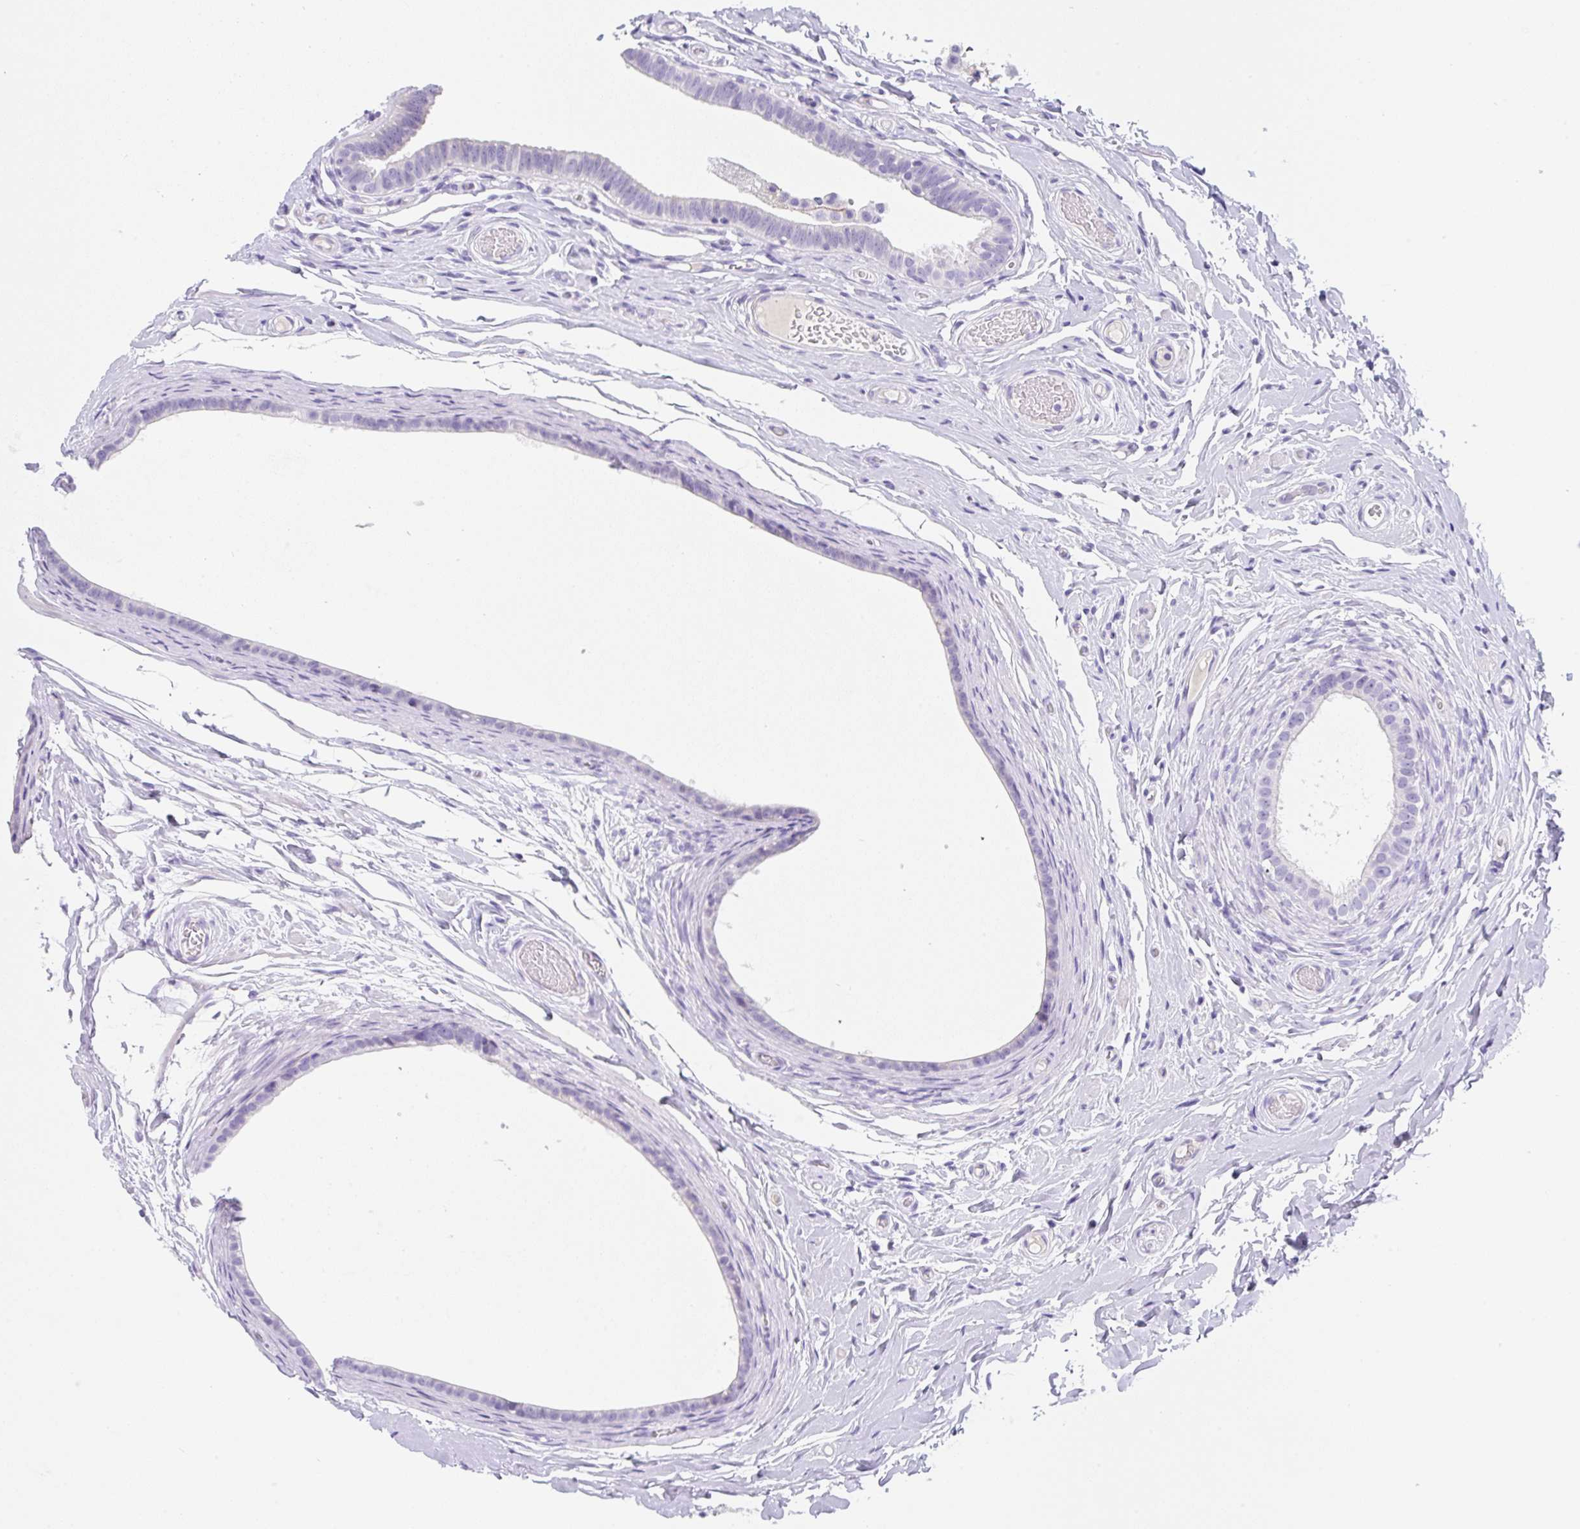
{"staining": {"intensity": "negative", "quantity": "none", "location": "none"}, "tissue": "epididymis", "cell_type": "Glandular cells", "image_type": "normal", "snomed": [{"axis": "morphology", "description": "Normal tissue, NOS"}, {"axis": "morphology", "description": "Carcinoma, Embryonal, NOS"}, {"axis": "topography", "description": "Testis"}, {"axis": "topography", "description": "Epididymis"}], "caption": "High power microscopy histopathology image of an IHC micrograph of normal epididymis, revealing no significant expression in glandular cells. The staining was performed using DAB (3,3'-diaminobenzidine) to visualize the protein expression in brown, while the nuclei were stained in blue with hematoxylin (Magnification: 20x).", "gene": "KLK8", "patient": {"sex": "male", "age": 36}}